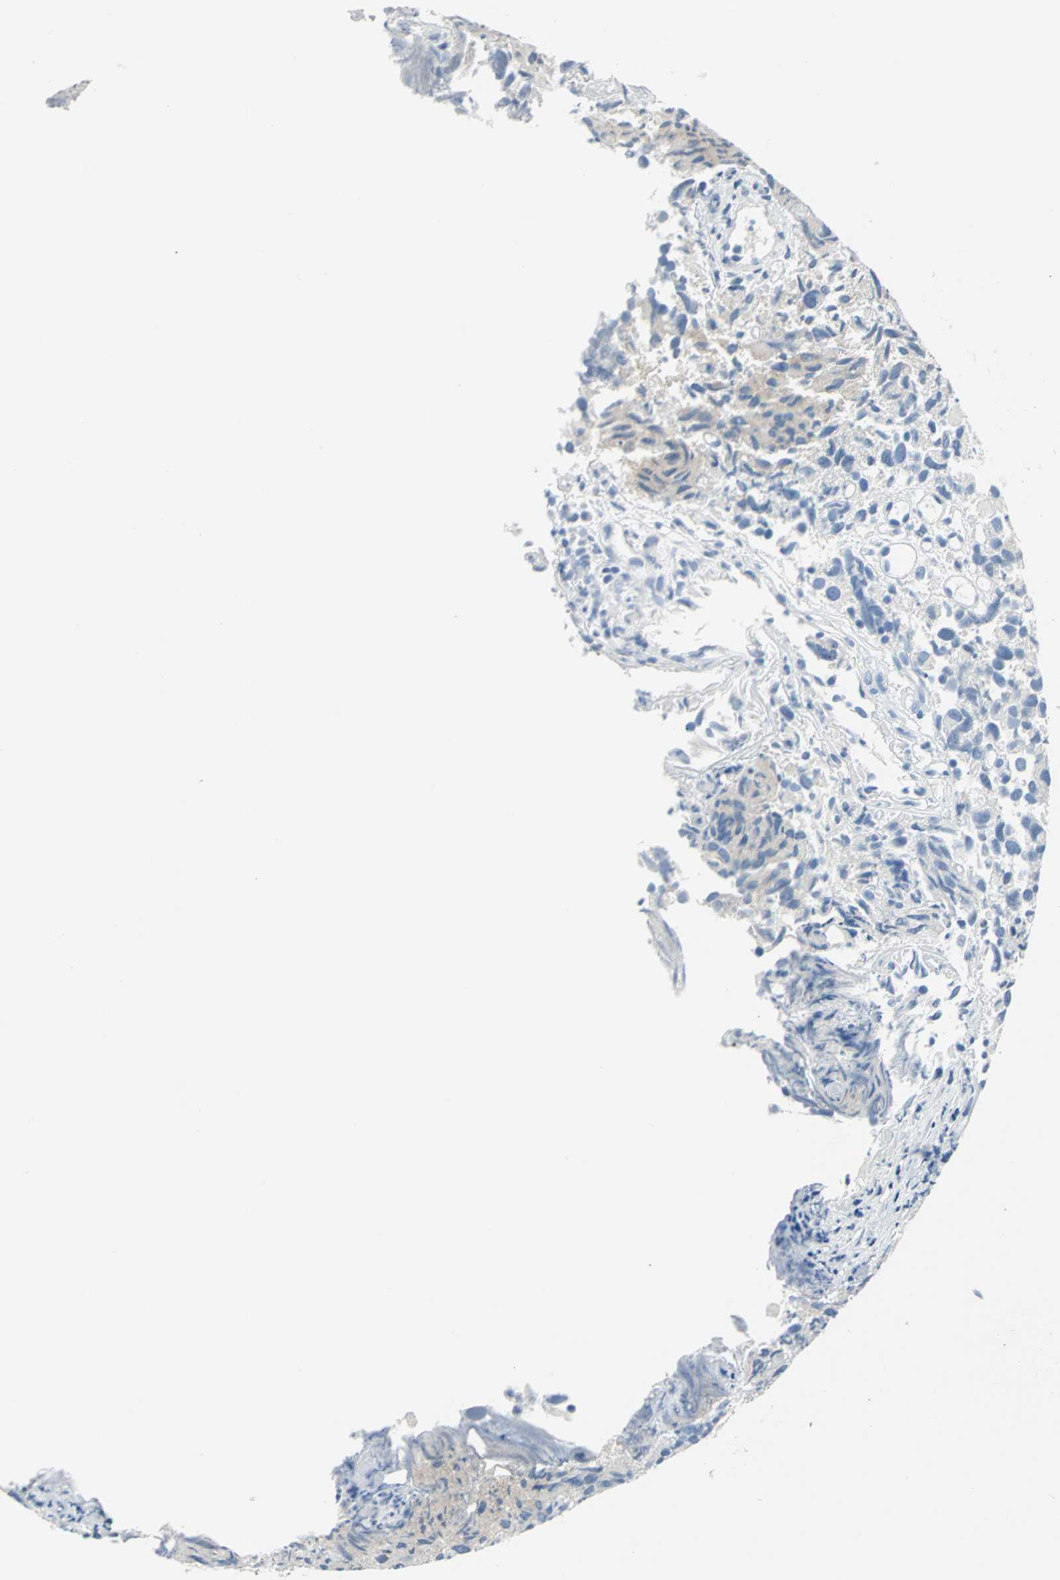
{"staining": {"intensity": "weak", "quantity": "25%-75%", "location": "cytoplasmic/membranous"}, "tissue": "urothelial cancer", "cell_type": "Tumor cells", "image_type": "cancer", "snomed": [{"axis": "morphology", "description": "Urothelial carcinoma, High grade"}, {"axis": "topography", "description": "Urinary bladder"}], "caption": "Urothelial carcinoma (high-grade) stained with immunohistochemistry shows weak cytoplasmic/membranous positivity in approximately 25%-75% of tumor cells.", "gene": "SFN", "patient": {"sex": "female", "age": 75}}